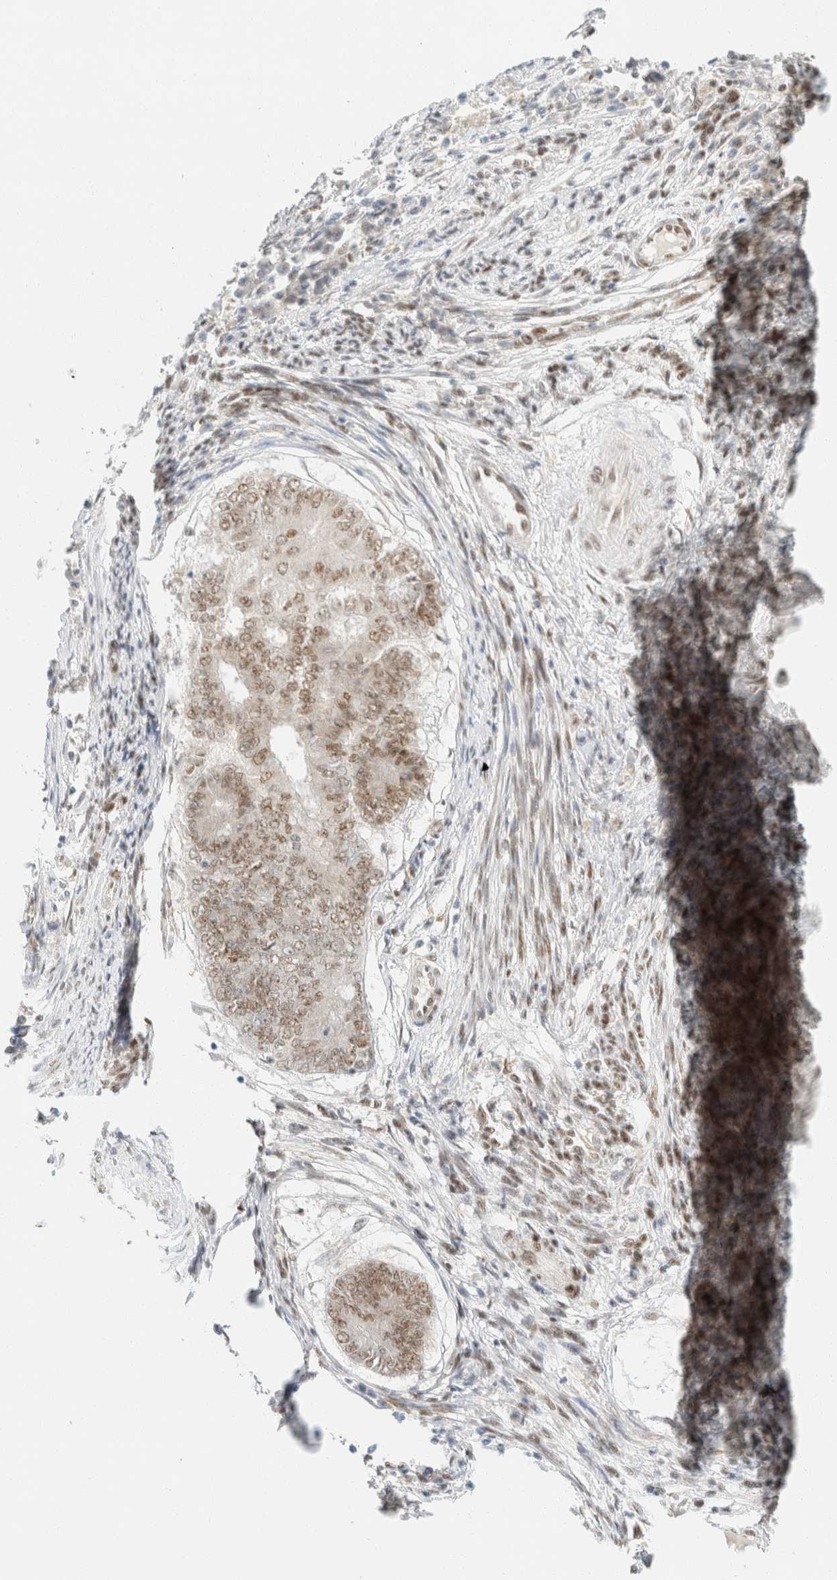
{"staining": {"intensity": "moderate", "quantity": ">75%", "location": "nuclear"}, "tissue": "endometrial cancer", "cell_type": "Tumor cells", "image_type": "cancer", "snomed": [{"axis": "morphology", "description": "Polyp, NOS"}, {"axis": "morphology", "description": "Adenocarcinoma, NOS"}, {"axis": "morphology", "description": "Adenoma, NOS"}, {"axis": "topography", "description": "Endometrium"}], "caption": "IHC (DAB (3,3'-diaminobenzidine)) staining of human endometrial cancer (polyp) displays moderate nuclear protein staining in approximately >75% of tumor cells.", "gene": "ZNF768", "patient": {"sex": "female", "age": 79}}